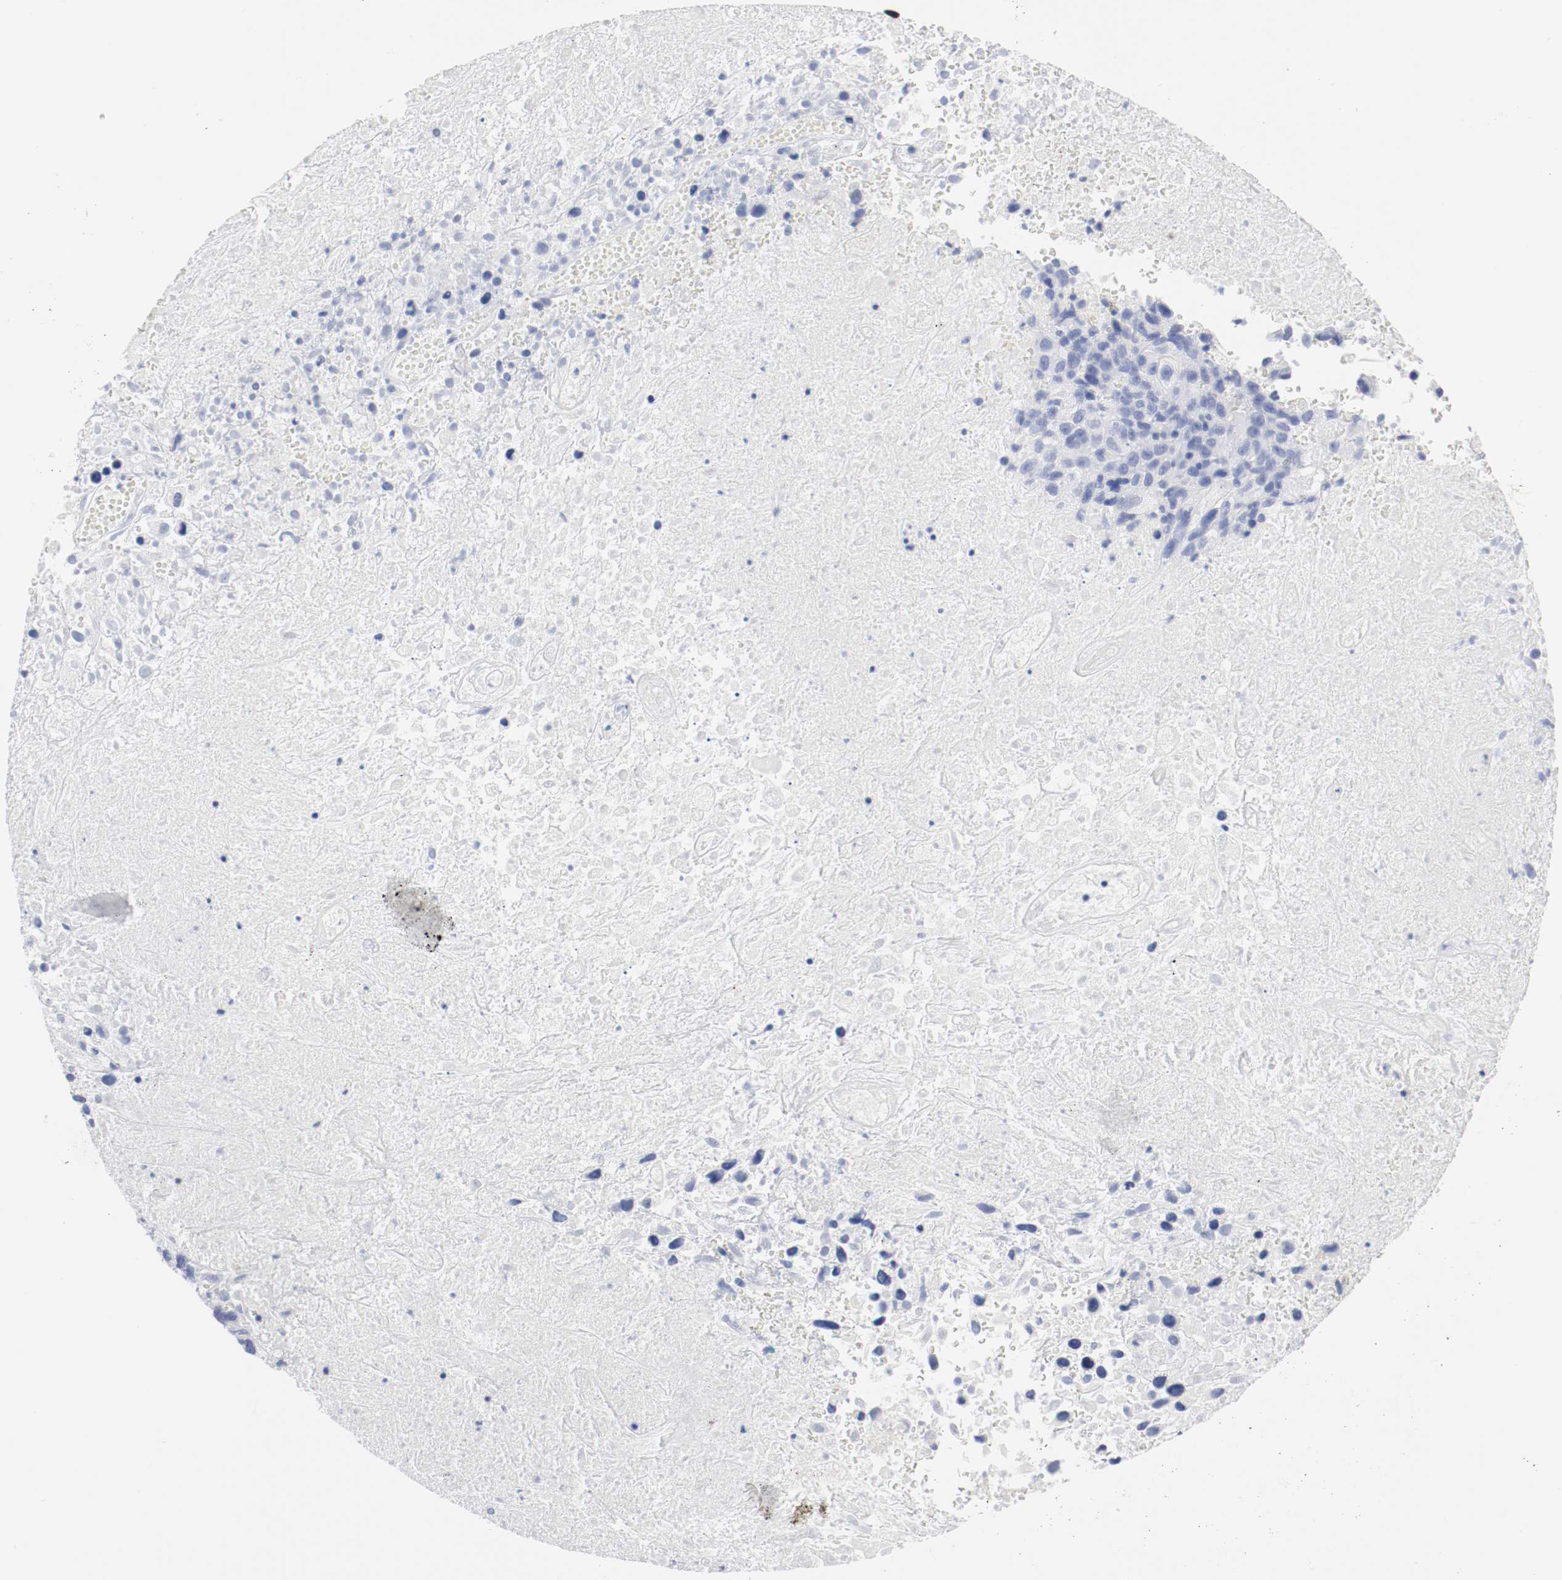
{"staining": {"intensity": "negative", "quantity": "none", "location": "none"}, "tissue": "melanoma", "cell_type": "Tumor cells", "image_type": "cancer", "snomed": [{"axis": "morphology", "description": "Malignant melanoma, Metastatic site"}, {"axis": "topography", "description": "Cerebral cortex"}], "caption": "Tumor cells show no significant staining in malignant melanoma (metastatic site).", "gene": "GAD1", "patient": {"sex": "female", "age": 52}}